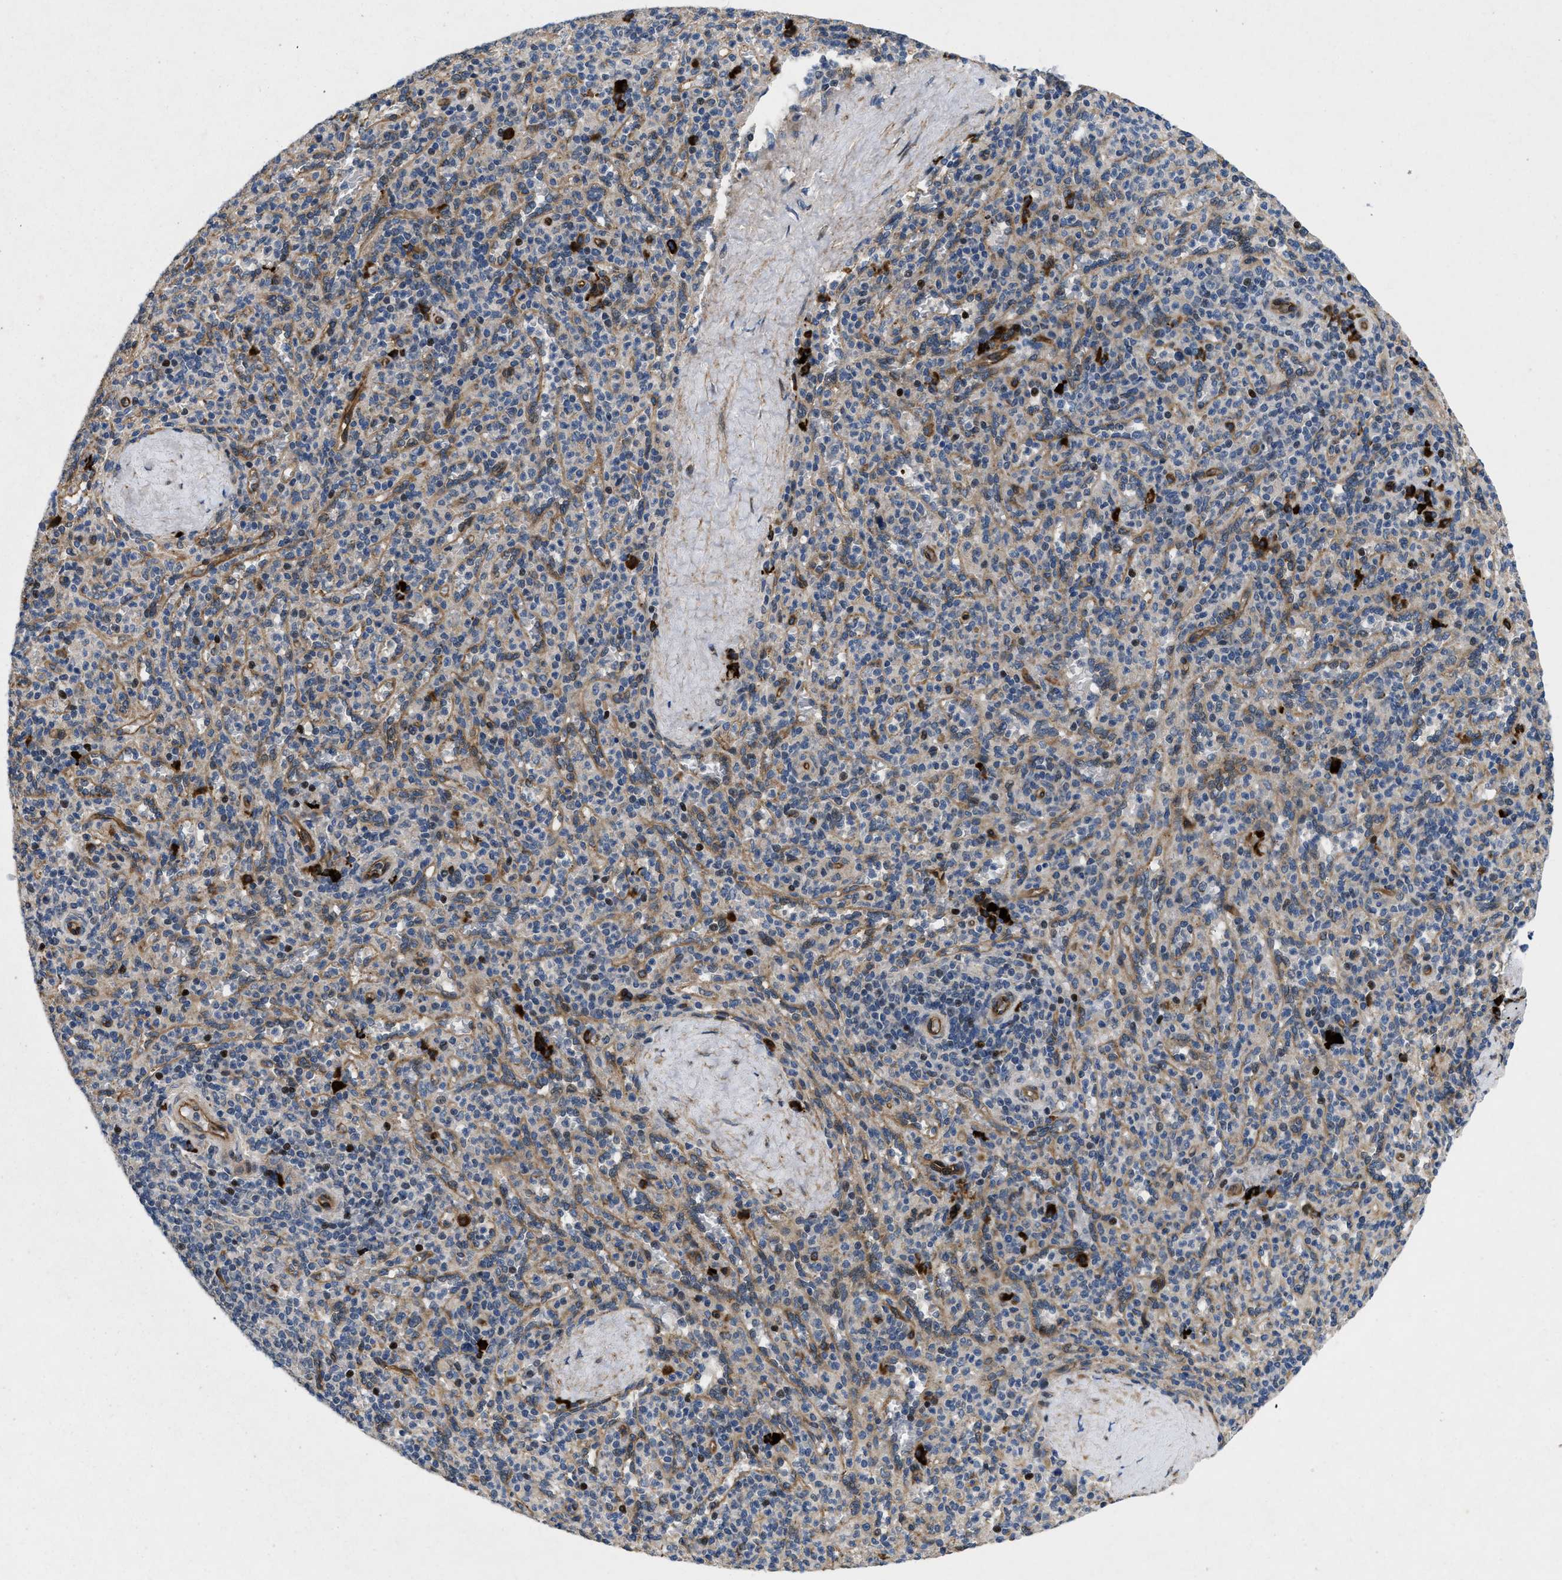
{"staining": {"intensity": "moderate", "quantity": "25%-75%", "location": "cytoplasmic/membranous"}, "tissue": "spleen", "cell_type": "Cells in red pulp", "image_type": "normal", "snomed": [{"axis": "morphology", "description": "Normal tissue, NOS"}, {"axis": "topography", "description": "Spleen"}], "caption": "Immunohistochemistry (DAB (3,3'-diaminobenzidine)) staining of normal spleen reveals moderate cytoplasmic/membranous protein staining in approximately 25%-75% of cells in red pulp. Nuclei are stained in blue.", "gene": "HSPA12B", "patient": {"sex": "male", "age": 36}}